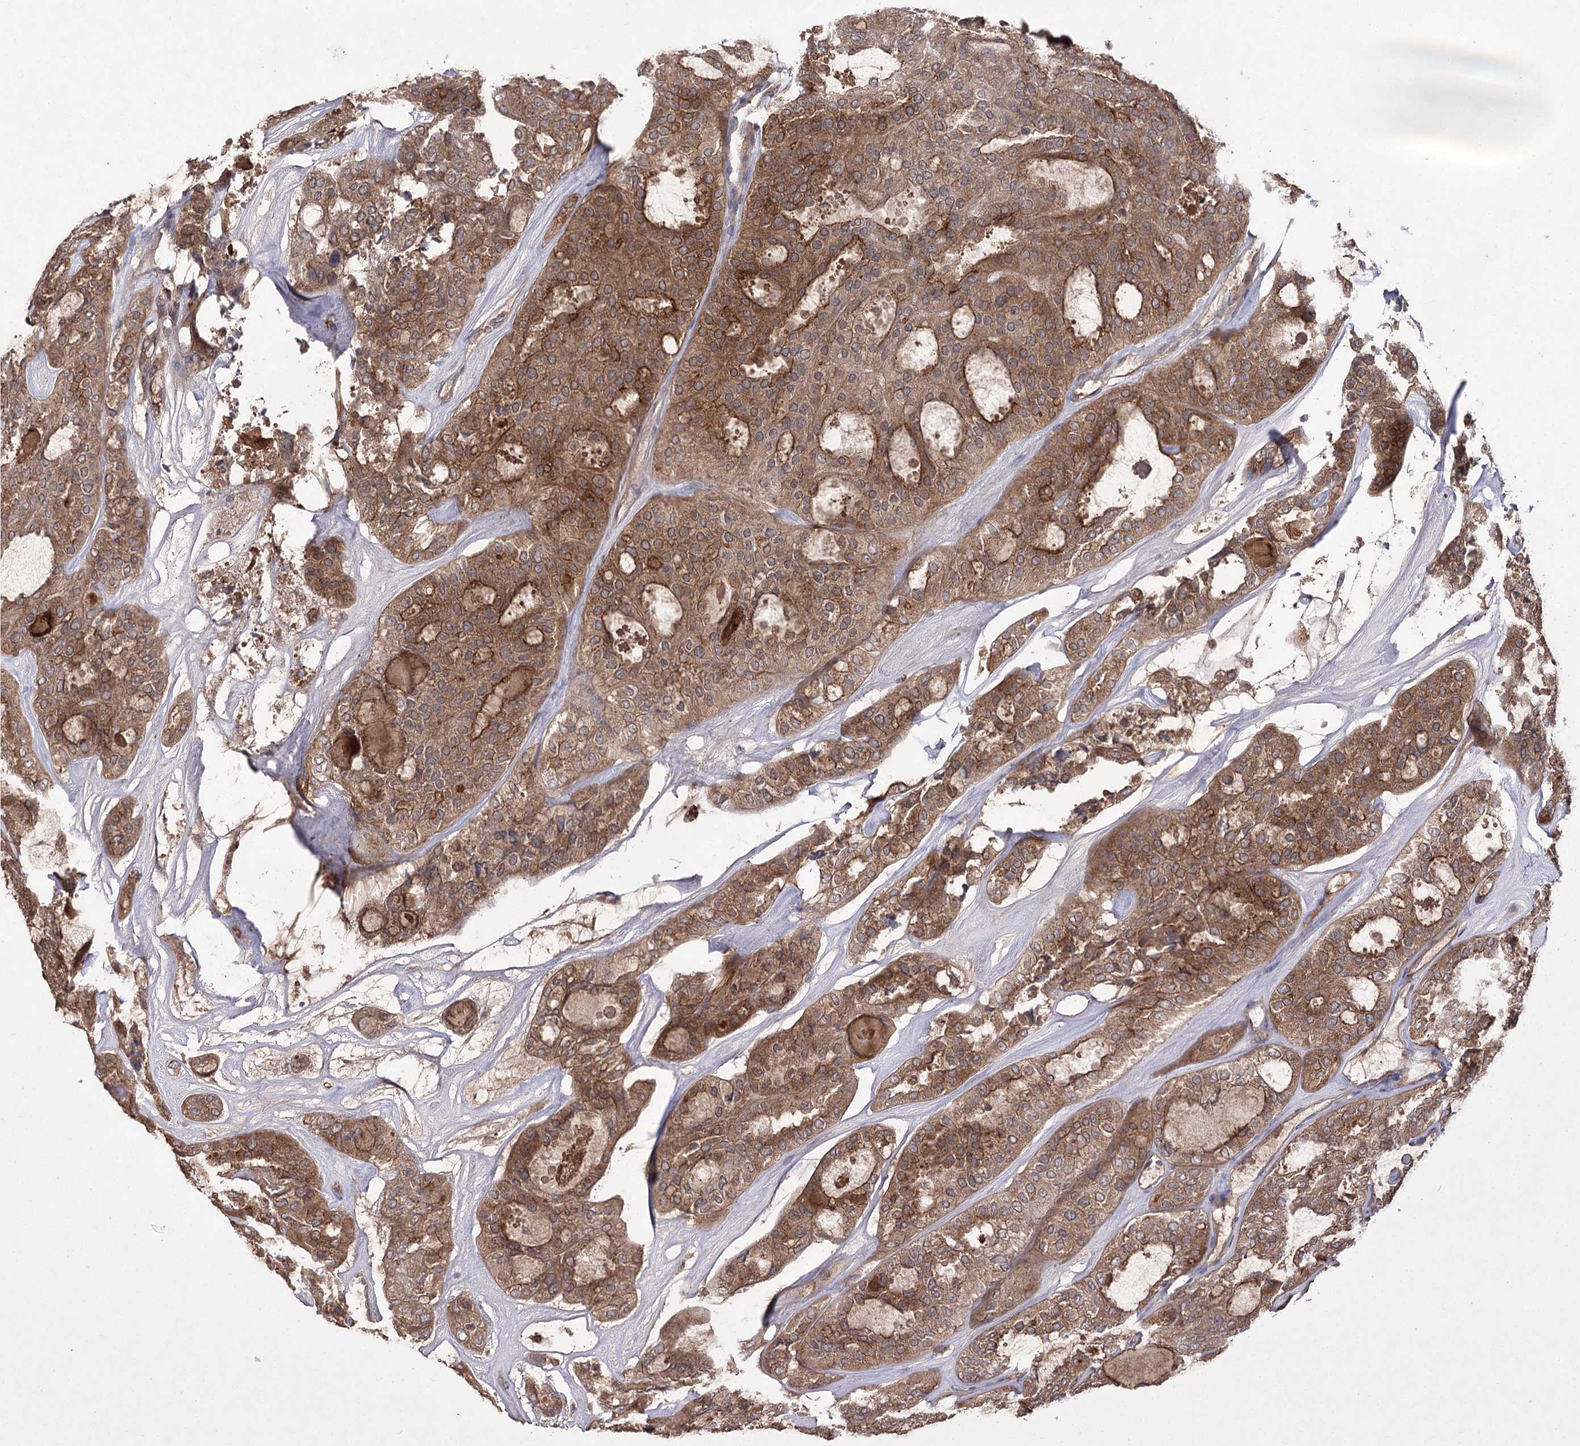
{"staining": {"intensity": "strong", "quantity": ">75%", "location": "cytoplasmic/membranous"}, "tissue": "thyroid cancer", "cell_type": "Tumor cells", "image_type": "cancer", "snomed": [{"axis": "morphology", "description": "Follicular adenoma carcinoma, NOS"}, {"axis": "topography", "description": "Thyroid gland"}], "caption": "IHC image of thyroid follicular adenoma carcinoma stained for a protein (brown), which reveals high levels of strong cytoplasmic/membranous staining in approximately >75% of tumor cells.", "gene": "BCR", "patient": {"sex": "male", "age": 75}}